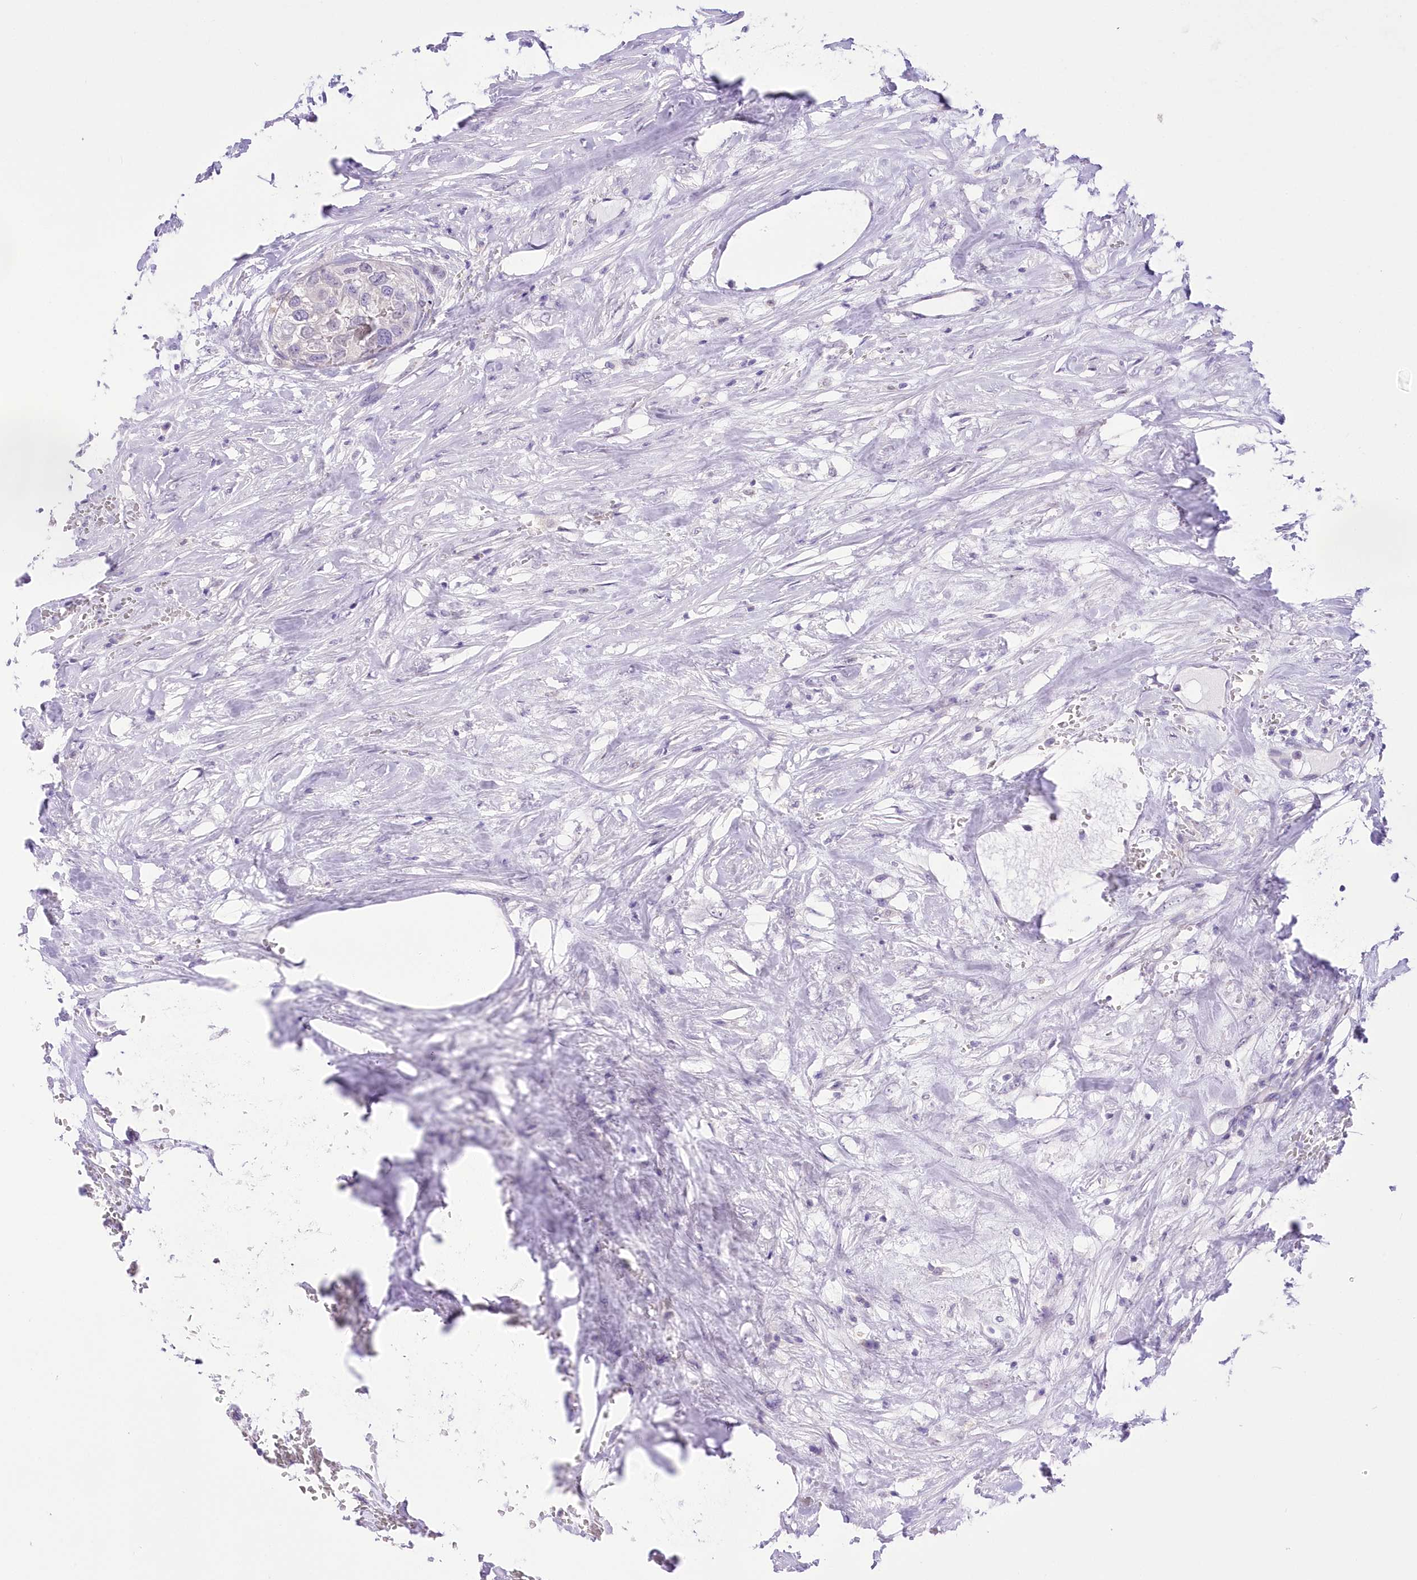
{"staining": {"intensity": "negative", "quantity": "none", "location": "none"}, "tissue": "urothelial cancer", "cell_type": "Tumor cells", "image_type": "cancer", "snomed": [{"axis": "morphology", "description": "Urothelial carcinoma, High grade"}, {"axis": "topography", "description": "Urinary bladder"}], "caption": "This is an immunohistochemistry (IHC) image of urothelial carcinoma (high-grade). There is no positivity in tumor cells.", "gene": "UBA6", "patient": {"sex": "male", "age": 64}}